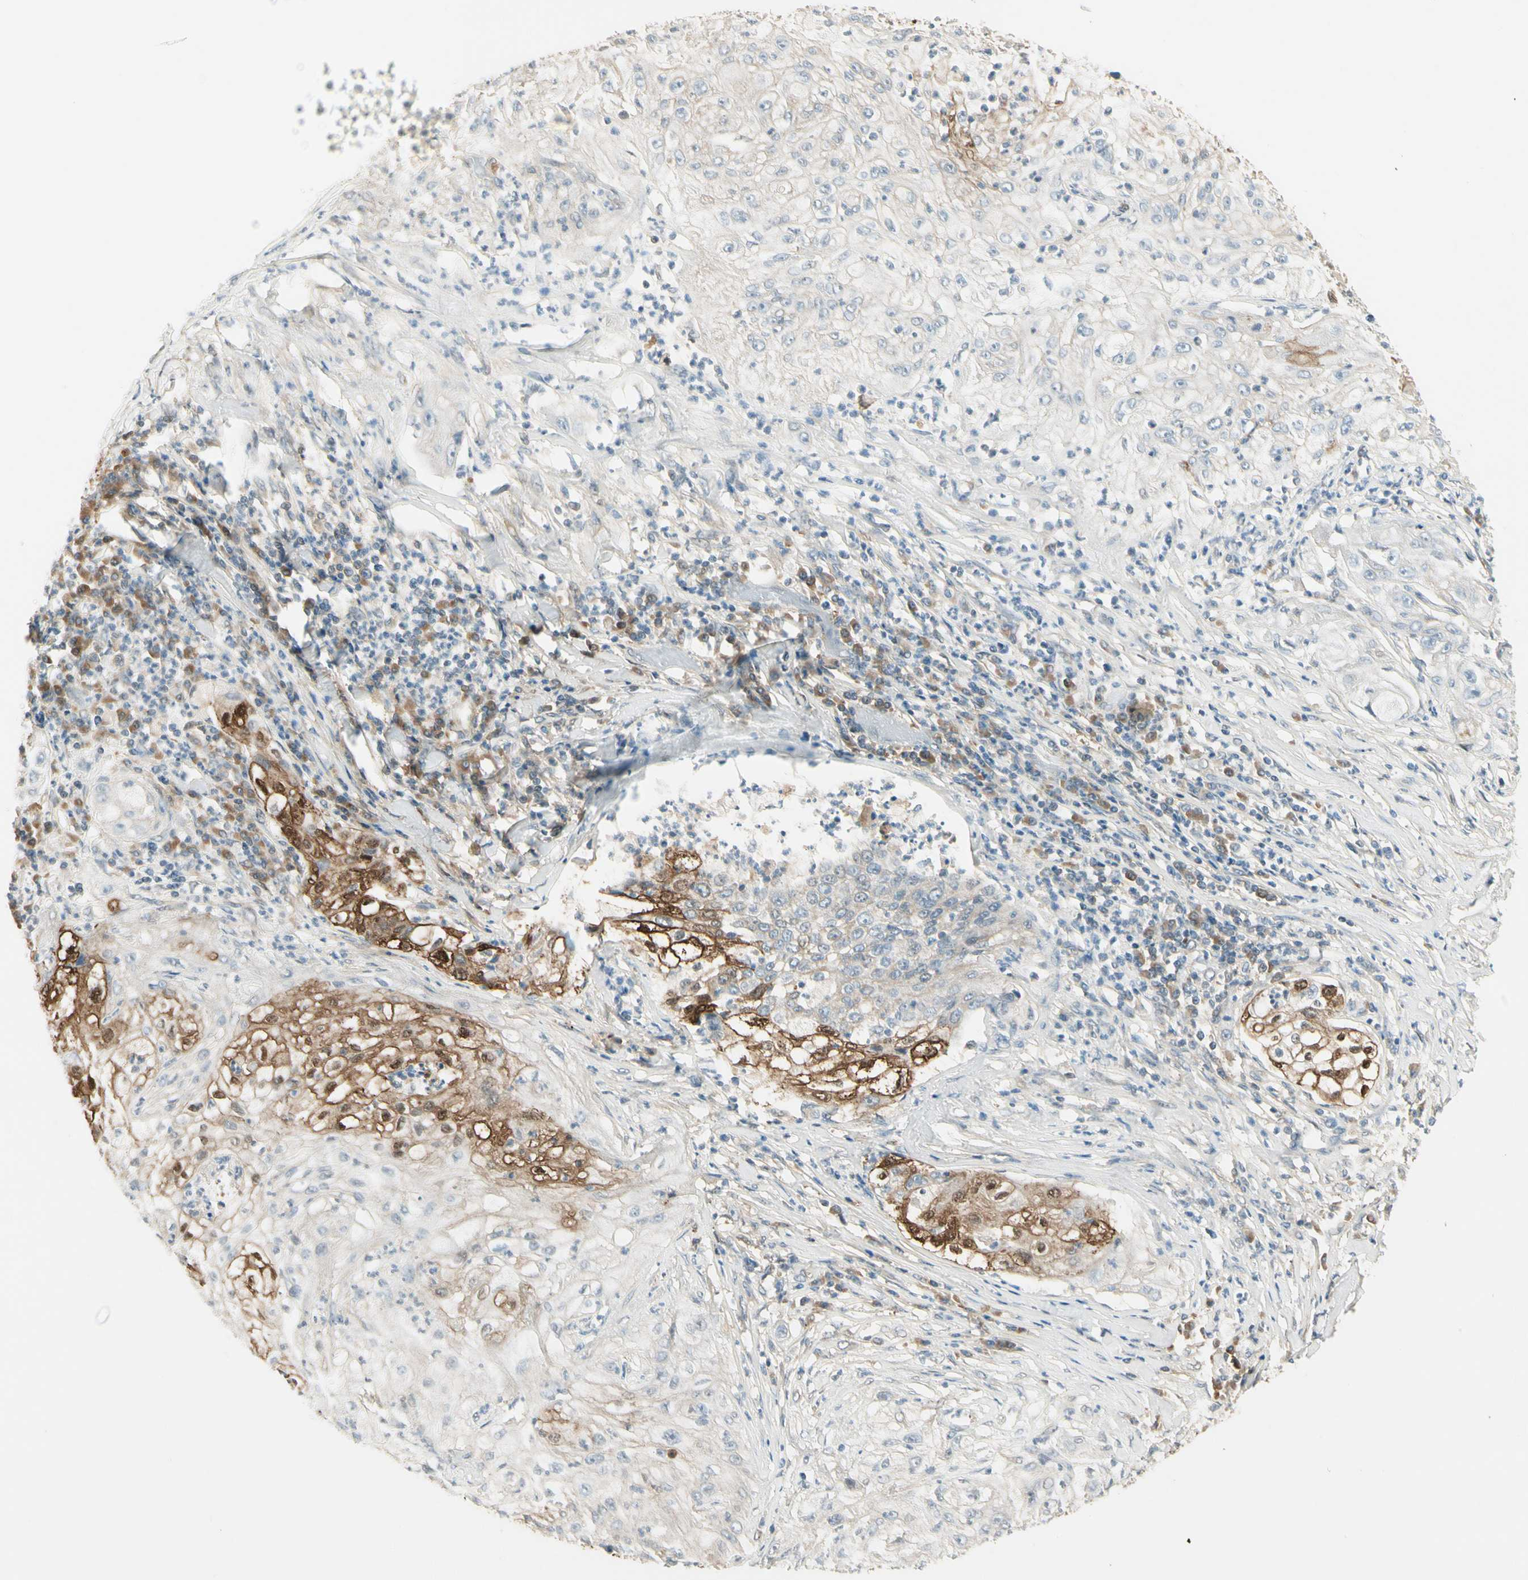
{"staining": {"intensity": "strong", "quantity": "<25%", "location": "cytoplasmic/membranous,nuclear"}, "tissue": "lung cancer", "cell_type": "Tumor cells", "image_type": "cancer", "snomed": [{"axis": "morphology", "description": "Inflammation, NOS"}, {"axis": "morphology", "description": "Squamous cell carcinoma, NOS"}, {"axis": "topography", "description": "Lymph node"}, {"axis": "topography", "description": "Soft tissue"}, {"axis": "topography", "description": "Lung"}], "caption": "Immunohistochemistry (IHC) (DAB (3,3'-diaminobenzidine)) staining of human lung cancer demonstrates strong cytoplasmic/membranous and nuclear protein staining in about <25% of tumor cells.", "gene": "EPHB3", "patient": {"sex": "male", "age": 66}}